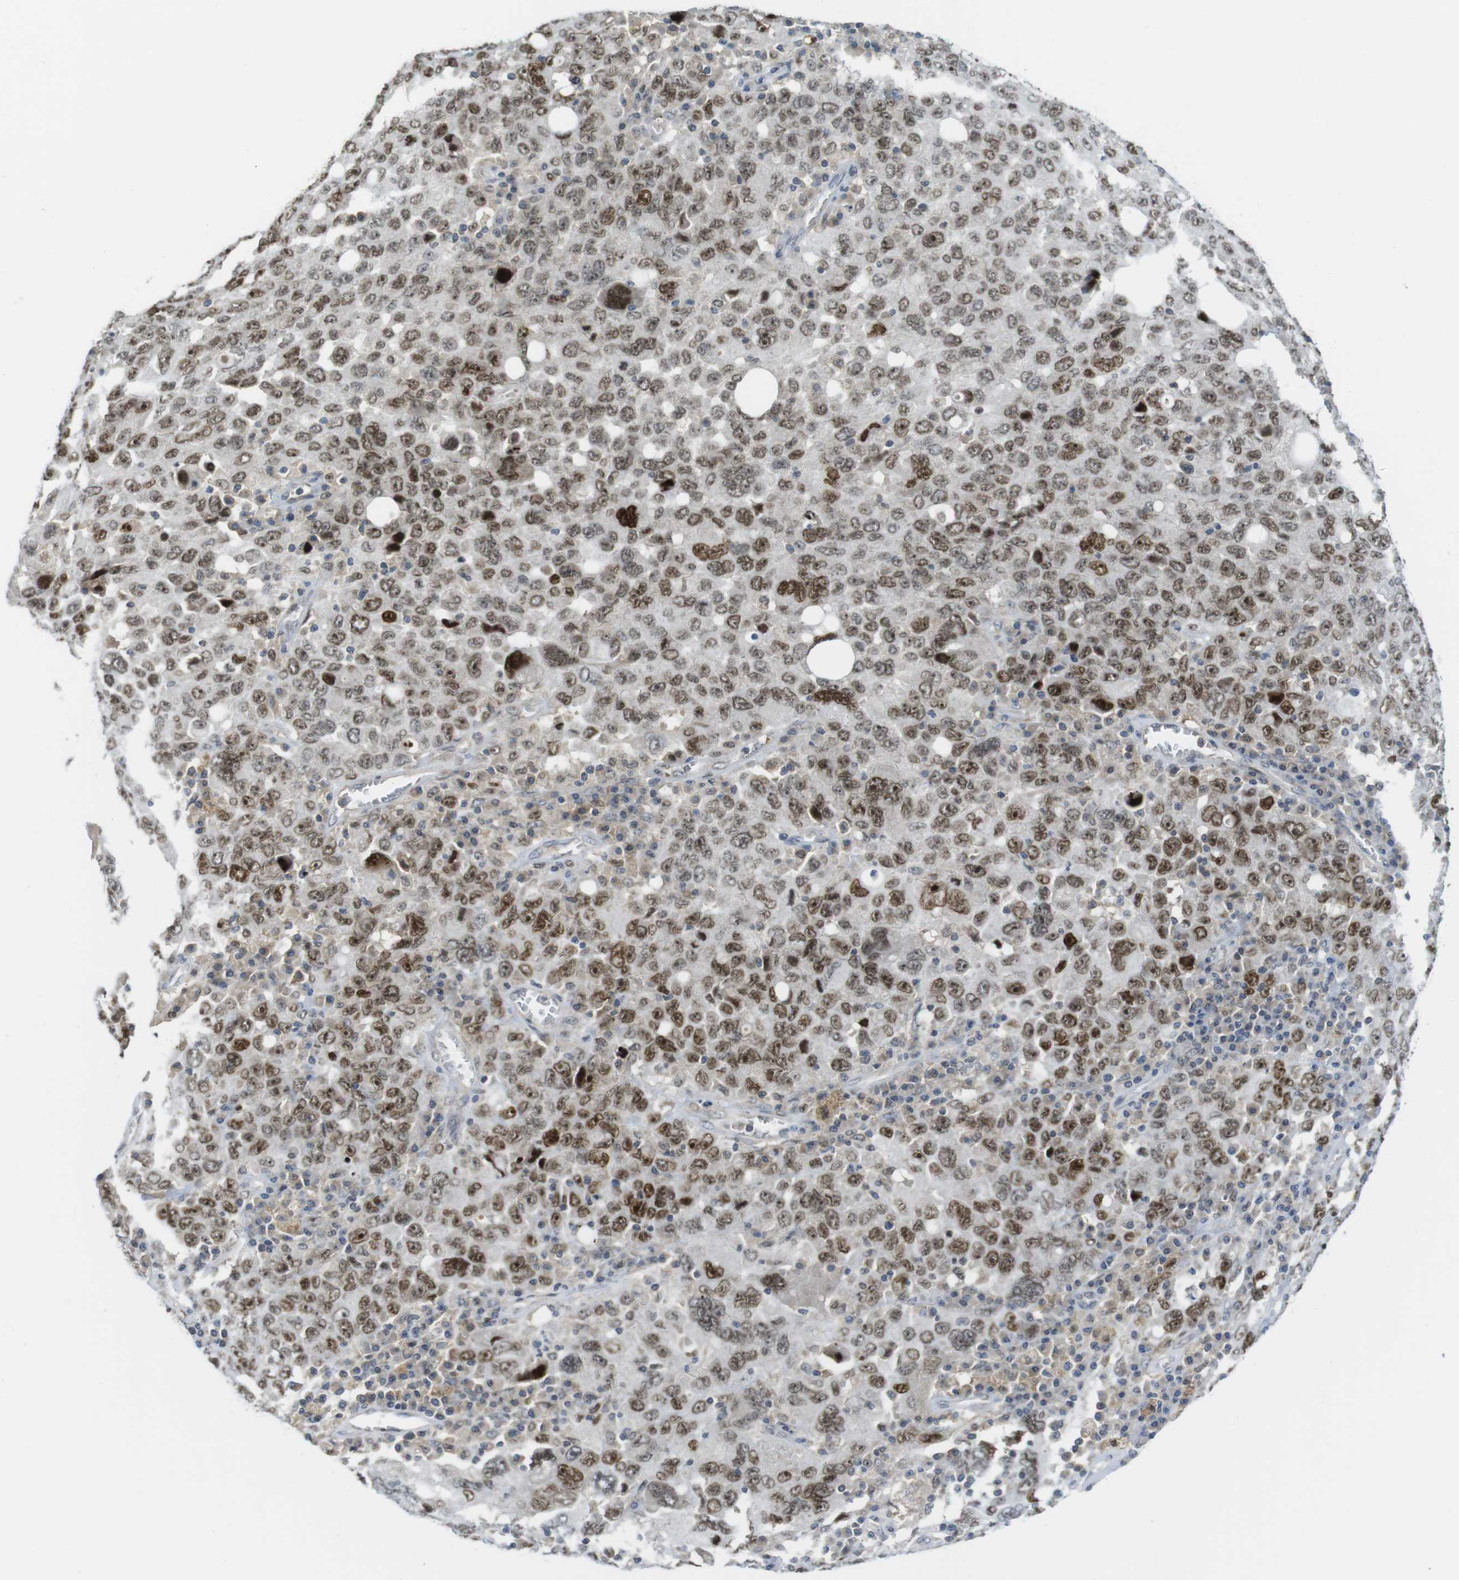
{"staining": {"intensity": "moderate", "quantity": ">75%", "location": "nuclear"}, "tissue": "ovarian cancer", "cell_type": "Tumor cells", "image_type": "cancer", "snomed": [{"axis": "morphology", "description": "Carcinoma, endometroid"}, {"axis": "topography", "description": "Ovary"}], "caption": "Moderate nuclear expression is present in approximately >75% of tumor cells in ovarian cancer (endometroid carcinoma). The protein of interest is stained brown, and the nuclei are stained in blue (DAB IHC with brightfield microscopy, high magnification).", "gene": "RCC1", "patient": {"sex": "female", "age": 62}}